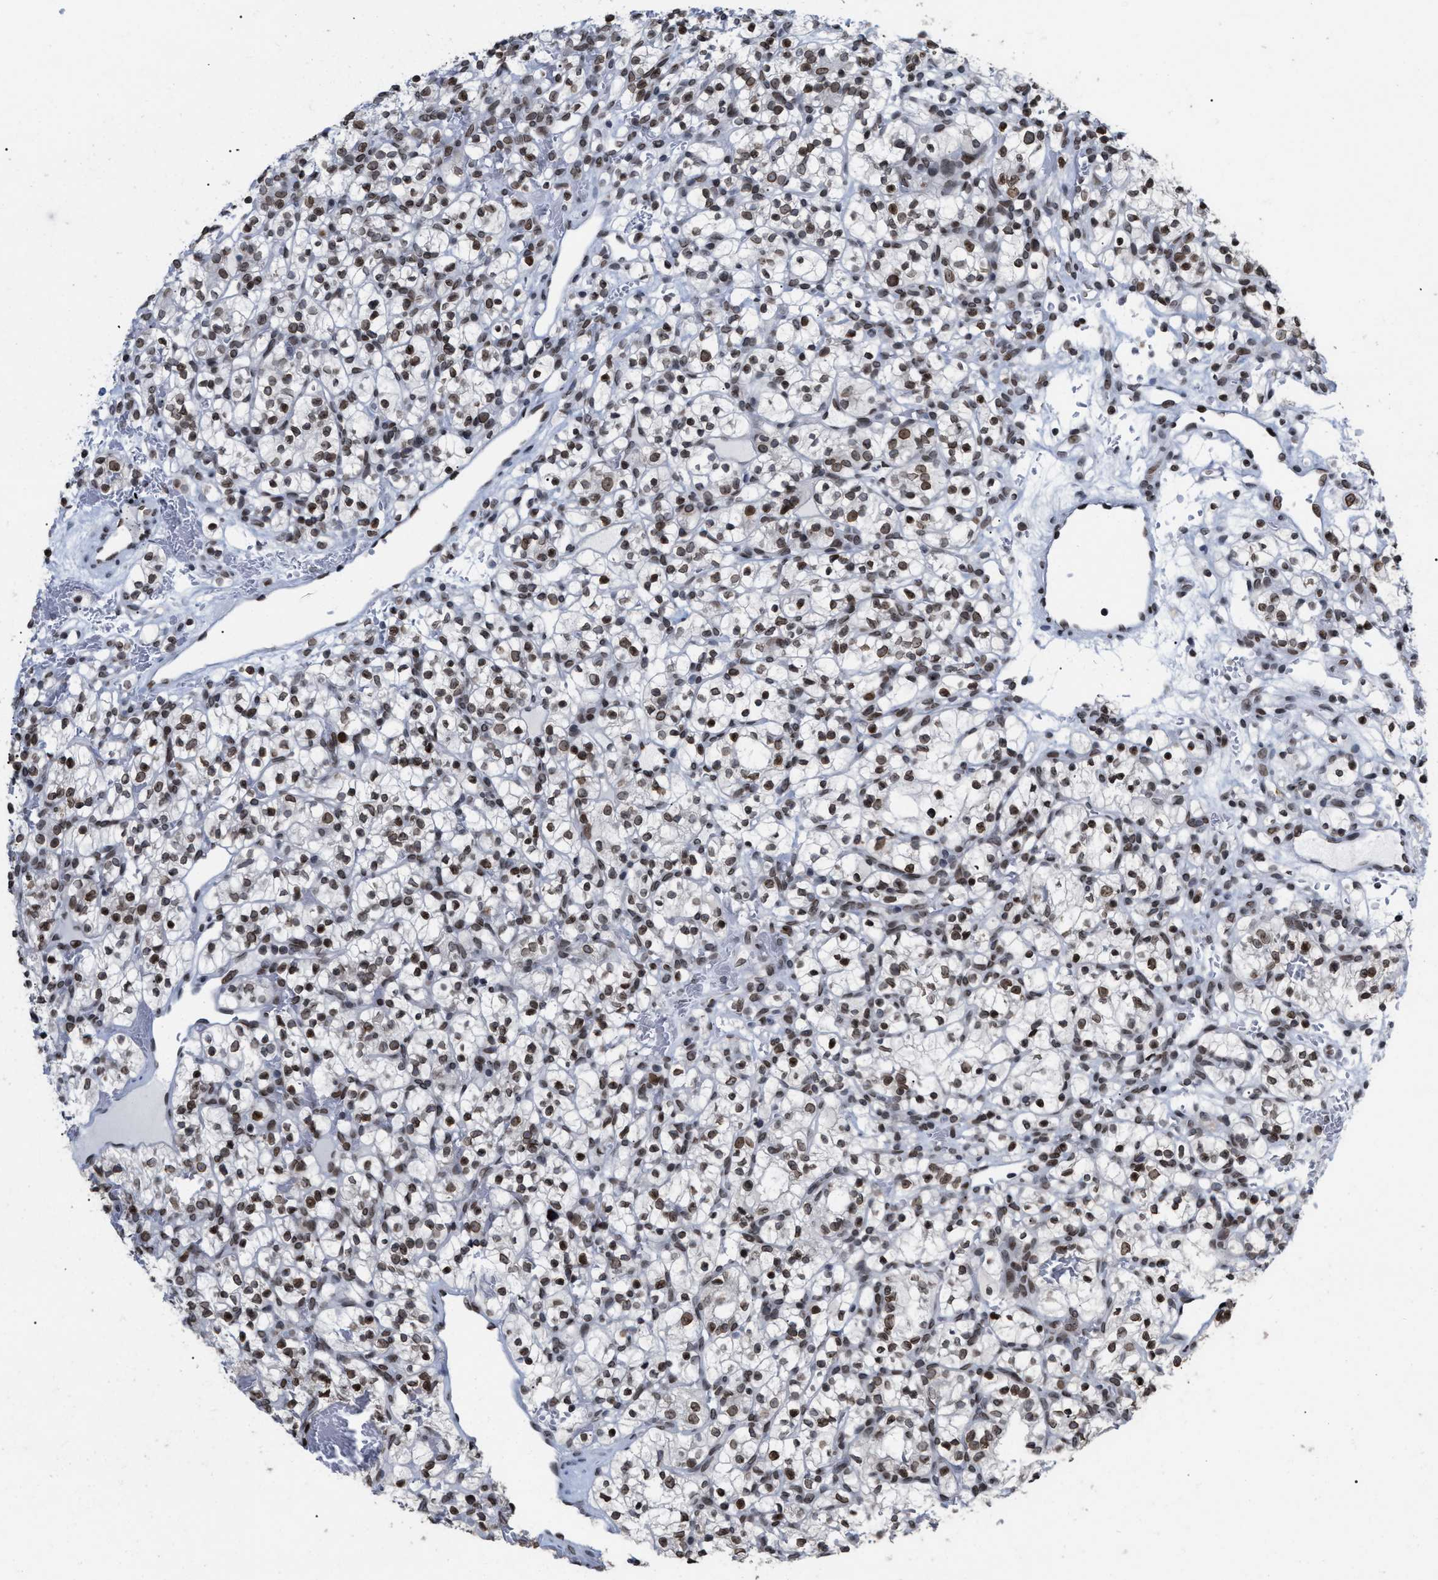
{"staining": {"intensity": "moderate", "quantity": ">75%", "location": "cytoplasmic/membranous,nuclear"}, "tissue": "renal cancer", "cell_type": "Tumor cells", "image_type": "cancer", "snomed": [{"axis": "morphology", "description": "Adenocarcinoma, NOS"}, {"axis": "topography", "description": "Kidney"}], "caption": "Immunohistochemical staining of renal adenocarcinoma shows medium levels of moderate cytoplasmic/membranous and nuclear staining in approximately >75% of tumor cells.", "gene": "TPR", "patient": {"sex": "female", "age": 57}}